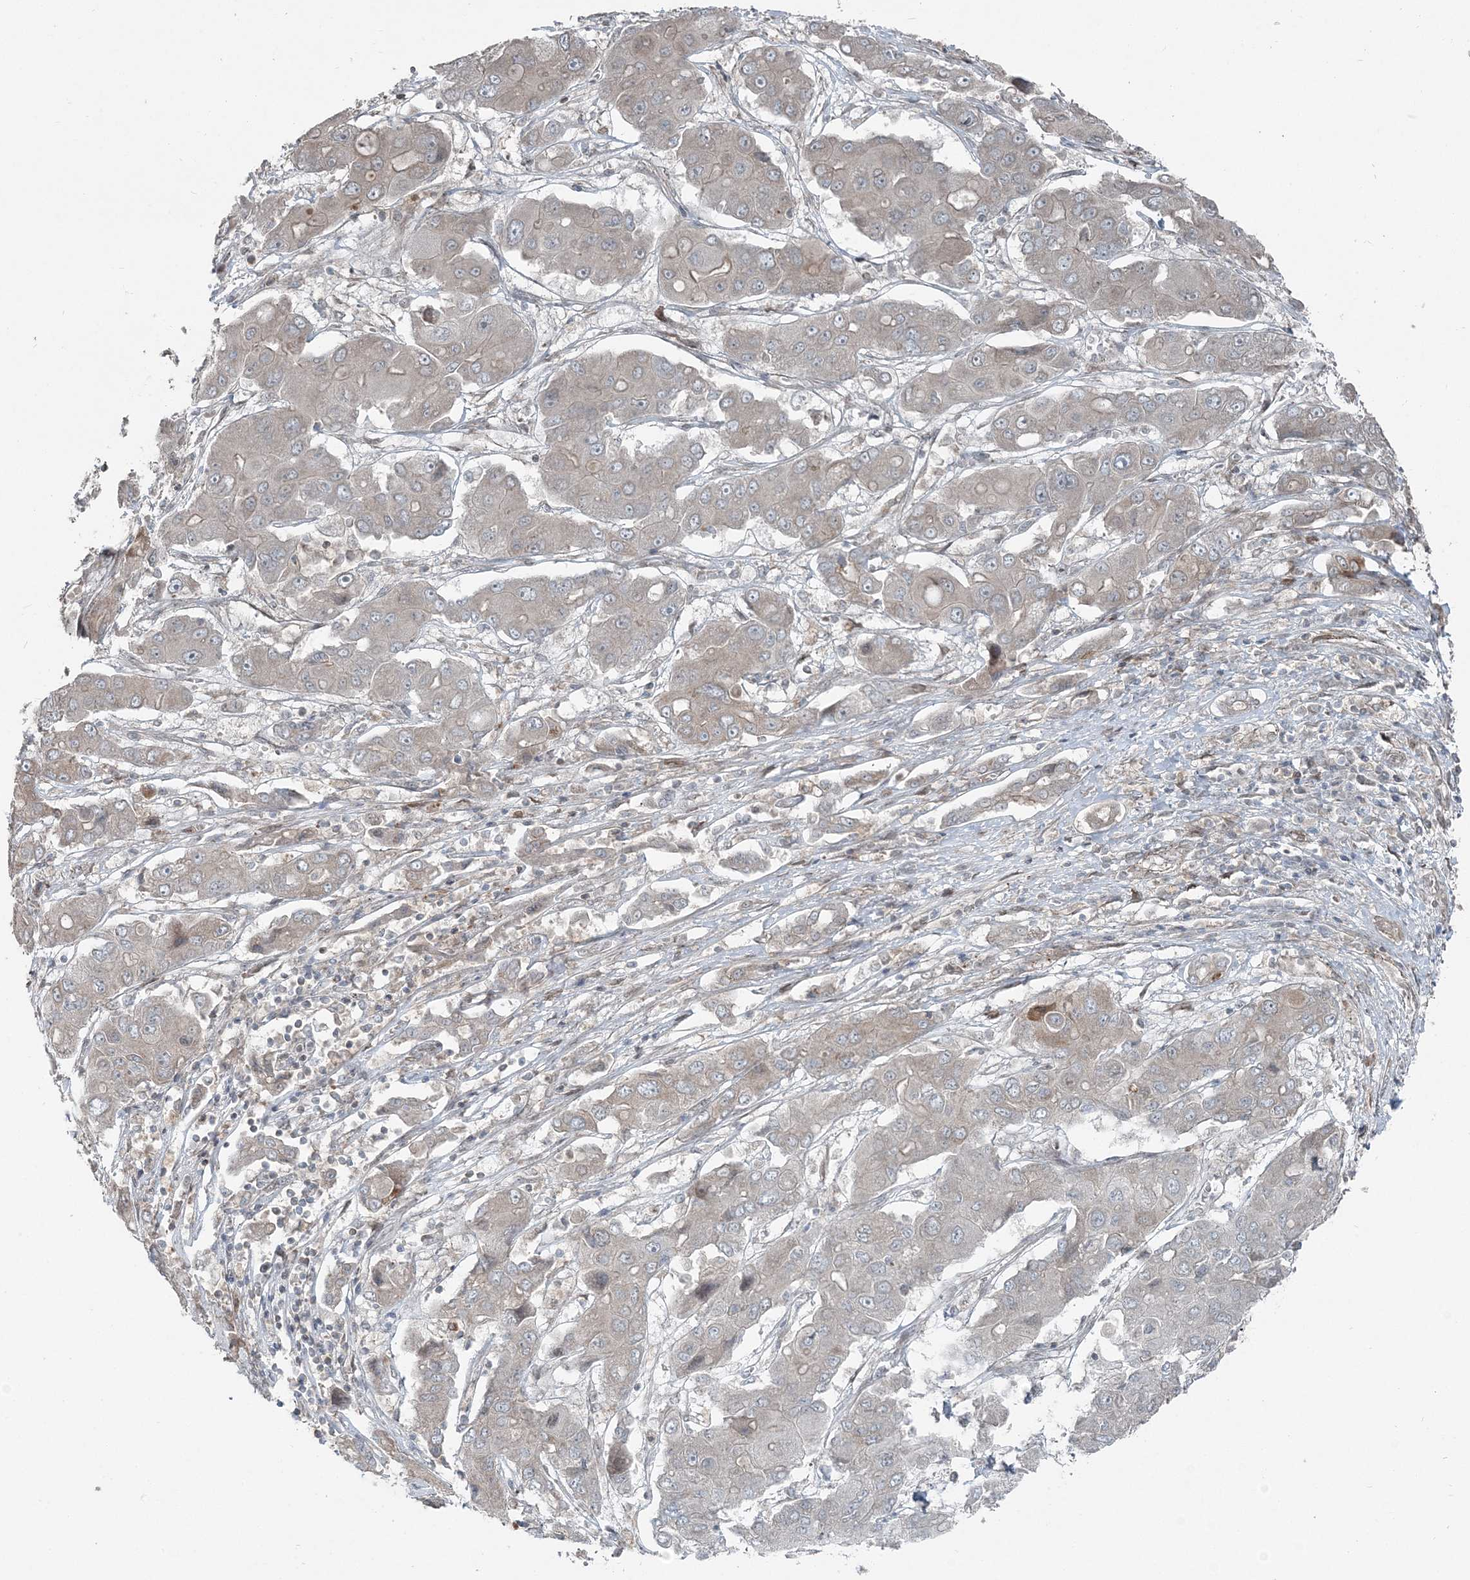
{"staining": {"intensity": "negative", "quantity": "none", "location": "none"}, "tissue": "liver cancer", "cell_type": "Tumor cells", "image_type": "cancer", "snomed": [{"axis": "morphology", "description": "Cholangiocarcinoma"}, {"axis": "topography", "description": "Liver"}], "caption": "DAB immunohistochemical staining of human liver cholangiocarcinoma reveals no significant positivity in tumor cells.", "gene": "FBXL17", "patient": {"sex": "male", "age": 67}}